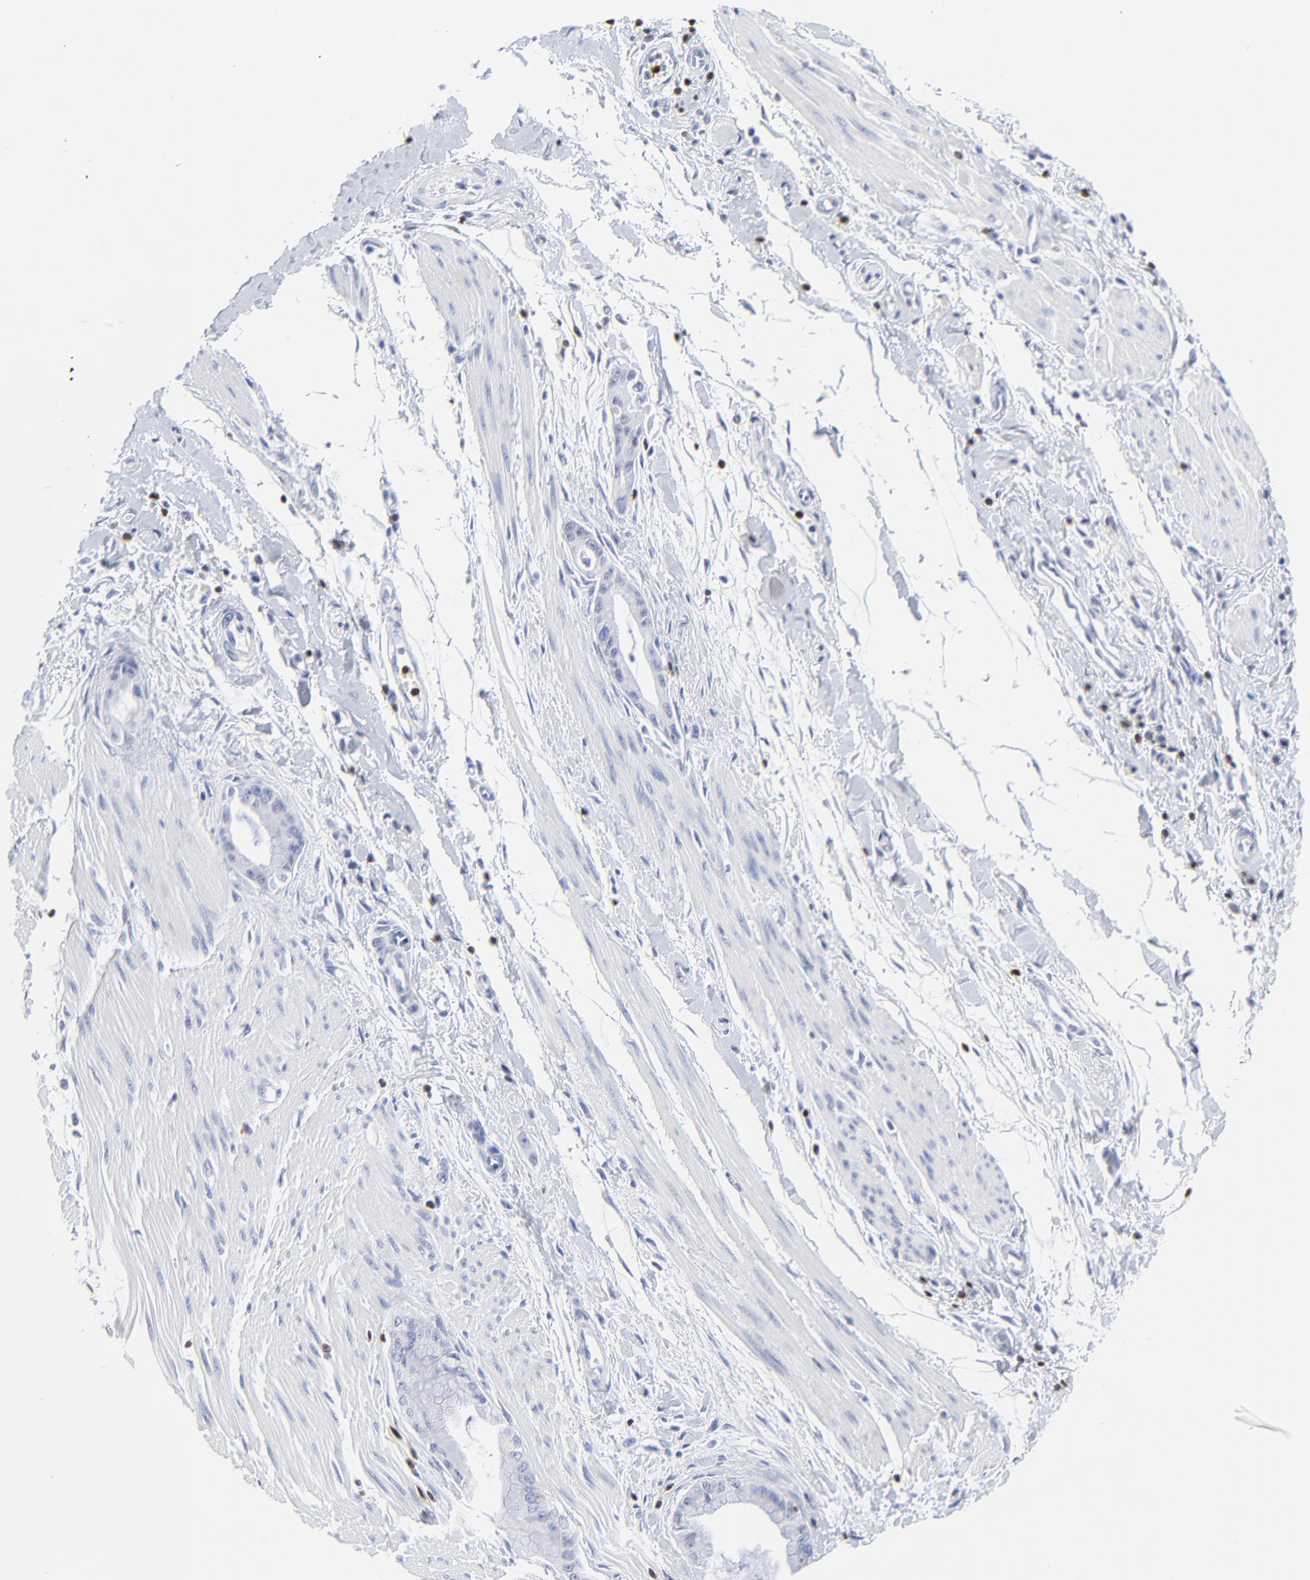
{"staining": {"intensity": "negative", "quantity": "none", "location": "none"}, "tissue": "pancreatic cancer", "cell_type": "Tumor cells", "image_type": "cancer", "snomed": [{"axis": "morphology", "description": "Adenocarcinoma, NOS"}, {"axis": "topography", "description": "Pancreas"}], "caption": "This photomicrograph is of pancreatic cancer stained with immunohistochemistry to label a protein in brown with the nuclei are counter-stained blue. There is no positivity in tumor cells.", "gene": "ZAP70", "patient": {"sex": "male", "age": 59}}